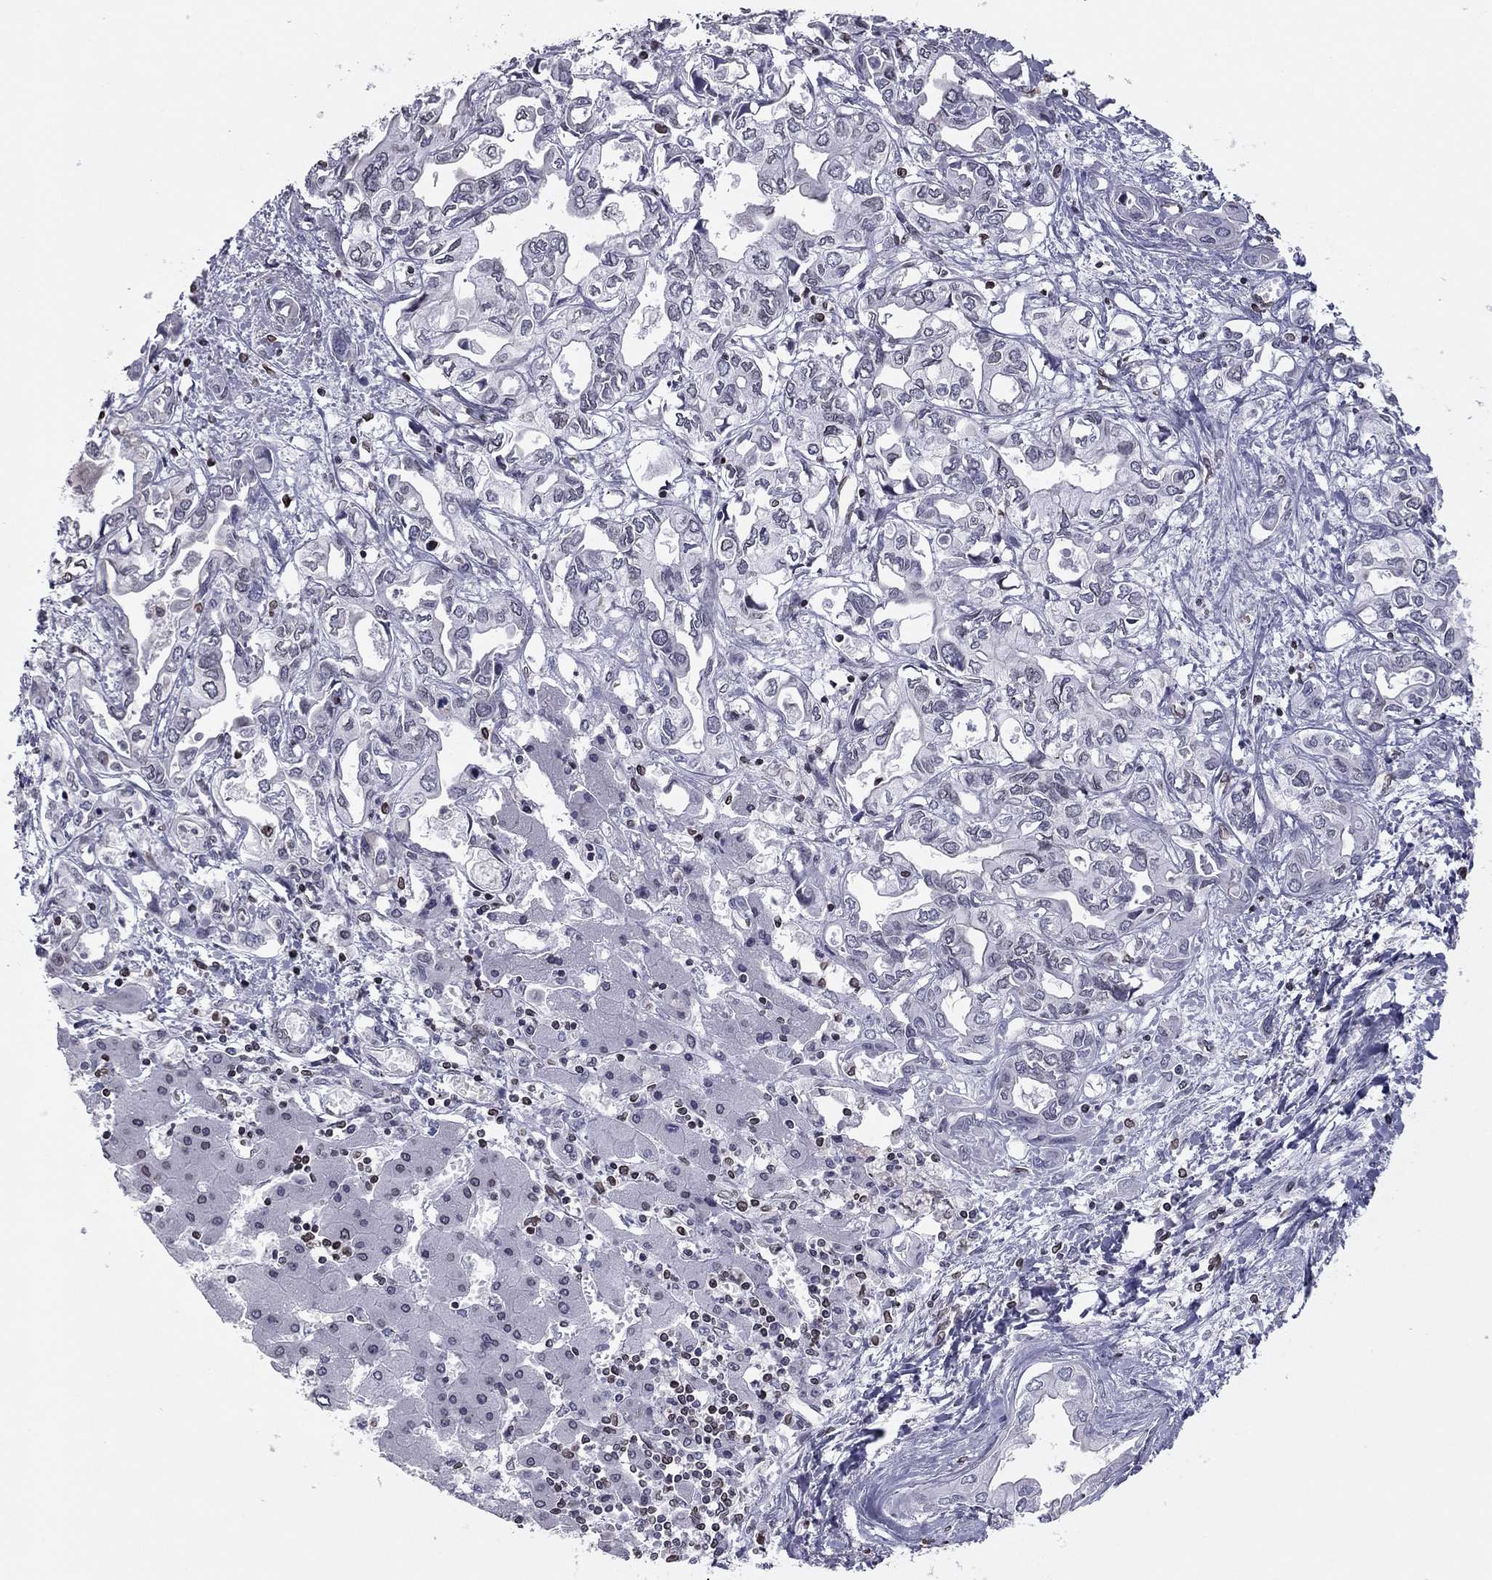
{"staining": {"intensity": "negative", "quantity": "none", "location": "none"}, "tissue": "liver cancer", "cell_type": "Tumor cells", "image_type": "cancer", "snomed": [{"axis": "morphology", "description": "Cholangiocarcinoma"}, {"axis": "topography", "description": "Liver"}], "caption": "This is an immunohistochemistry (IHC) micrograph of cholangiocarcinoma (liver). There is no positivity in tumor cells.", "gene": "ESPL1", "patient": {"sex": "female", "age": 64}}